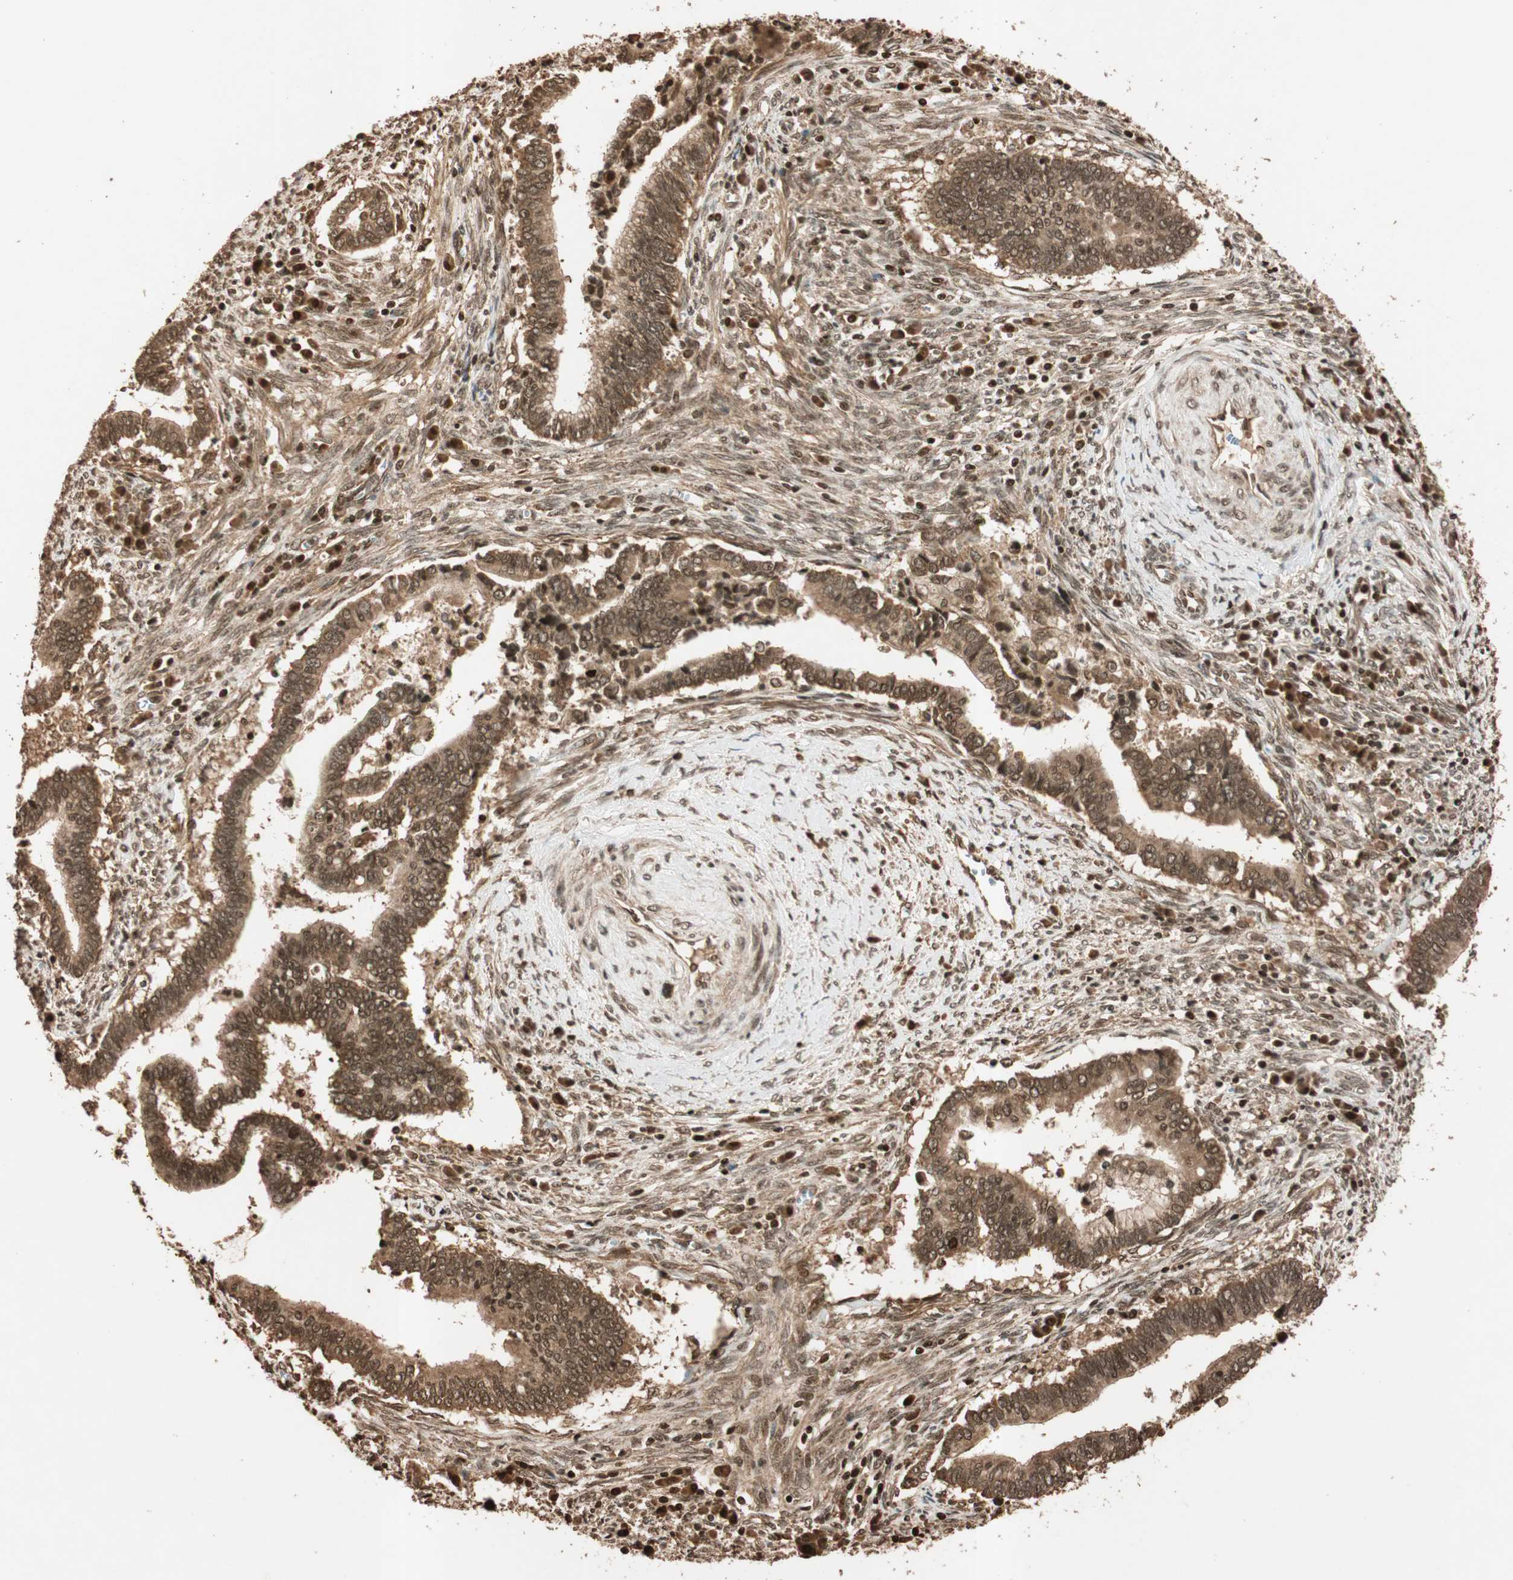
{"staining": {"intensity": "strong", "quantity": ">75%", "location": "cytoplasmic/membranous,nuclear"}, "tissue": "cervical cancer", "cell_type": "Tumor cells", "image_type": "cancer", "snomed": [{"axis": "morphology", "description": "Adenocarcinoma, NOS"}, {"axis": "topography", "description": "Cervix"}], "caption": "Adenocarcinoma (cervical) stained with DAB IHC demonstrates high levels of strong cytoplasmic/membranous and nuclear positivity in approximately >75% of tumor cells.", "gene": "ALKBH5", "patient": {"sex": "female", "age": 44}}